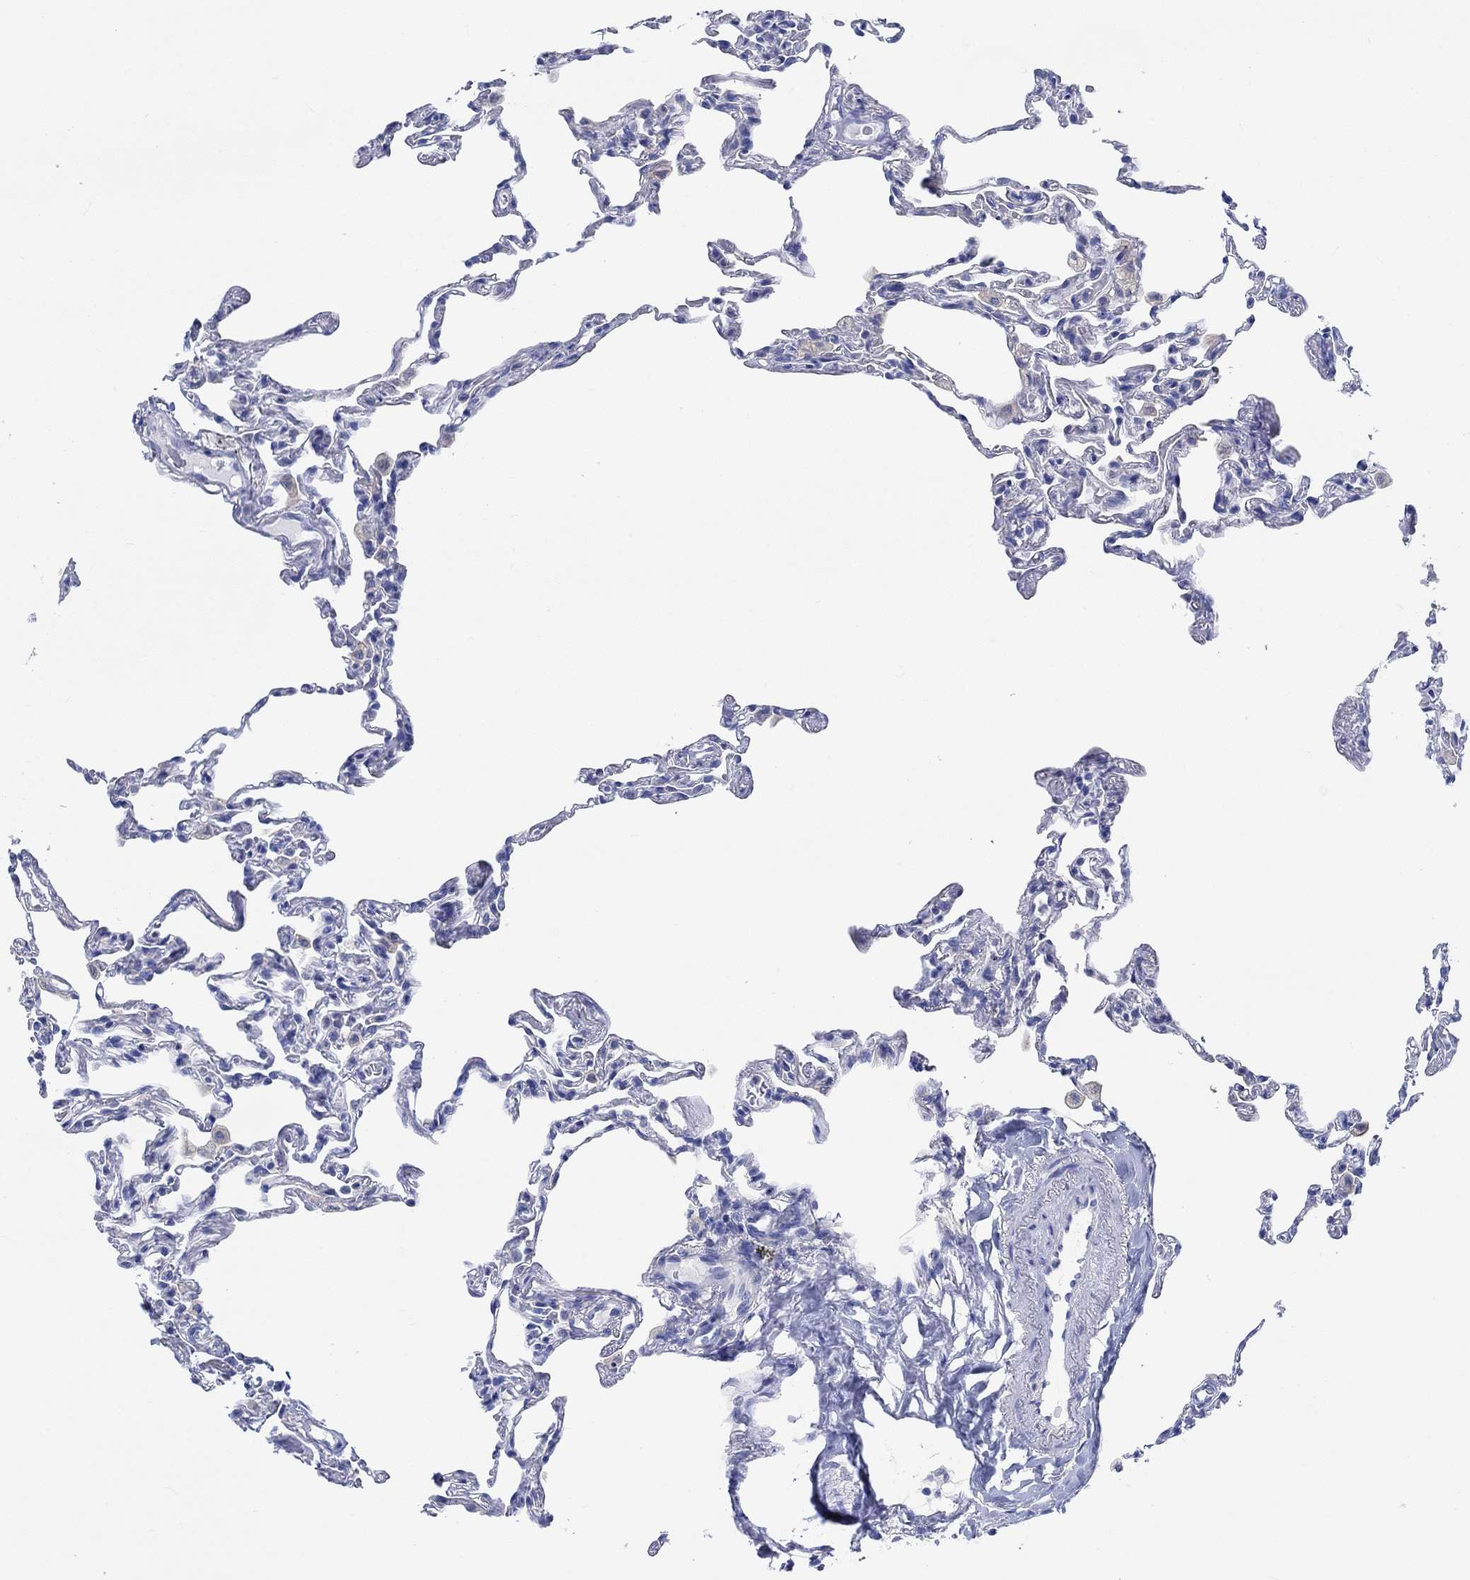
{"staining": {"intensity": "negative", "quantity": "none", "location": "none"}, "tissue": "lung", "cell_type": "Alveolar cells", "image_type": "normal", "snomed": [{"axis": "morphology", "description": "Normal tissue, NOS"}, {"axis": "topography", "description": "Lung"}], "caption": "DAB immunohistochemical staining of unremarkable lung displays no significant expression in alveolar cells.", "gene": "REEP6", "patient": {"sex": "female", "age": 57}}